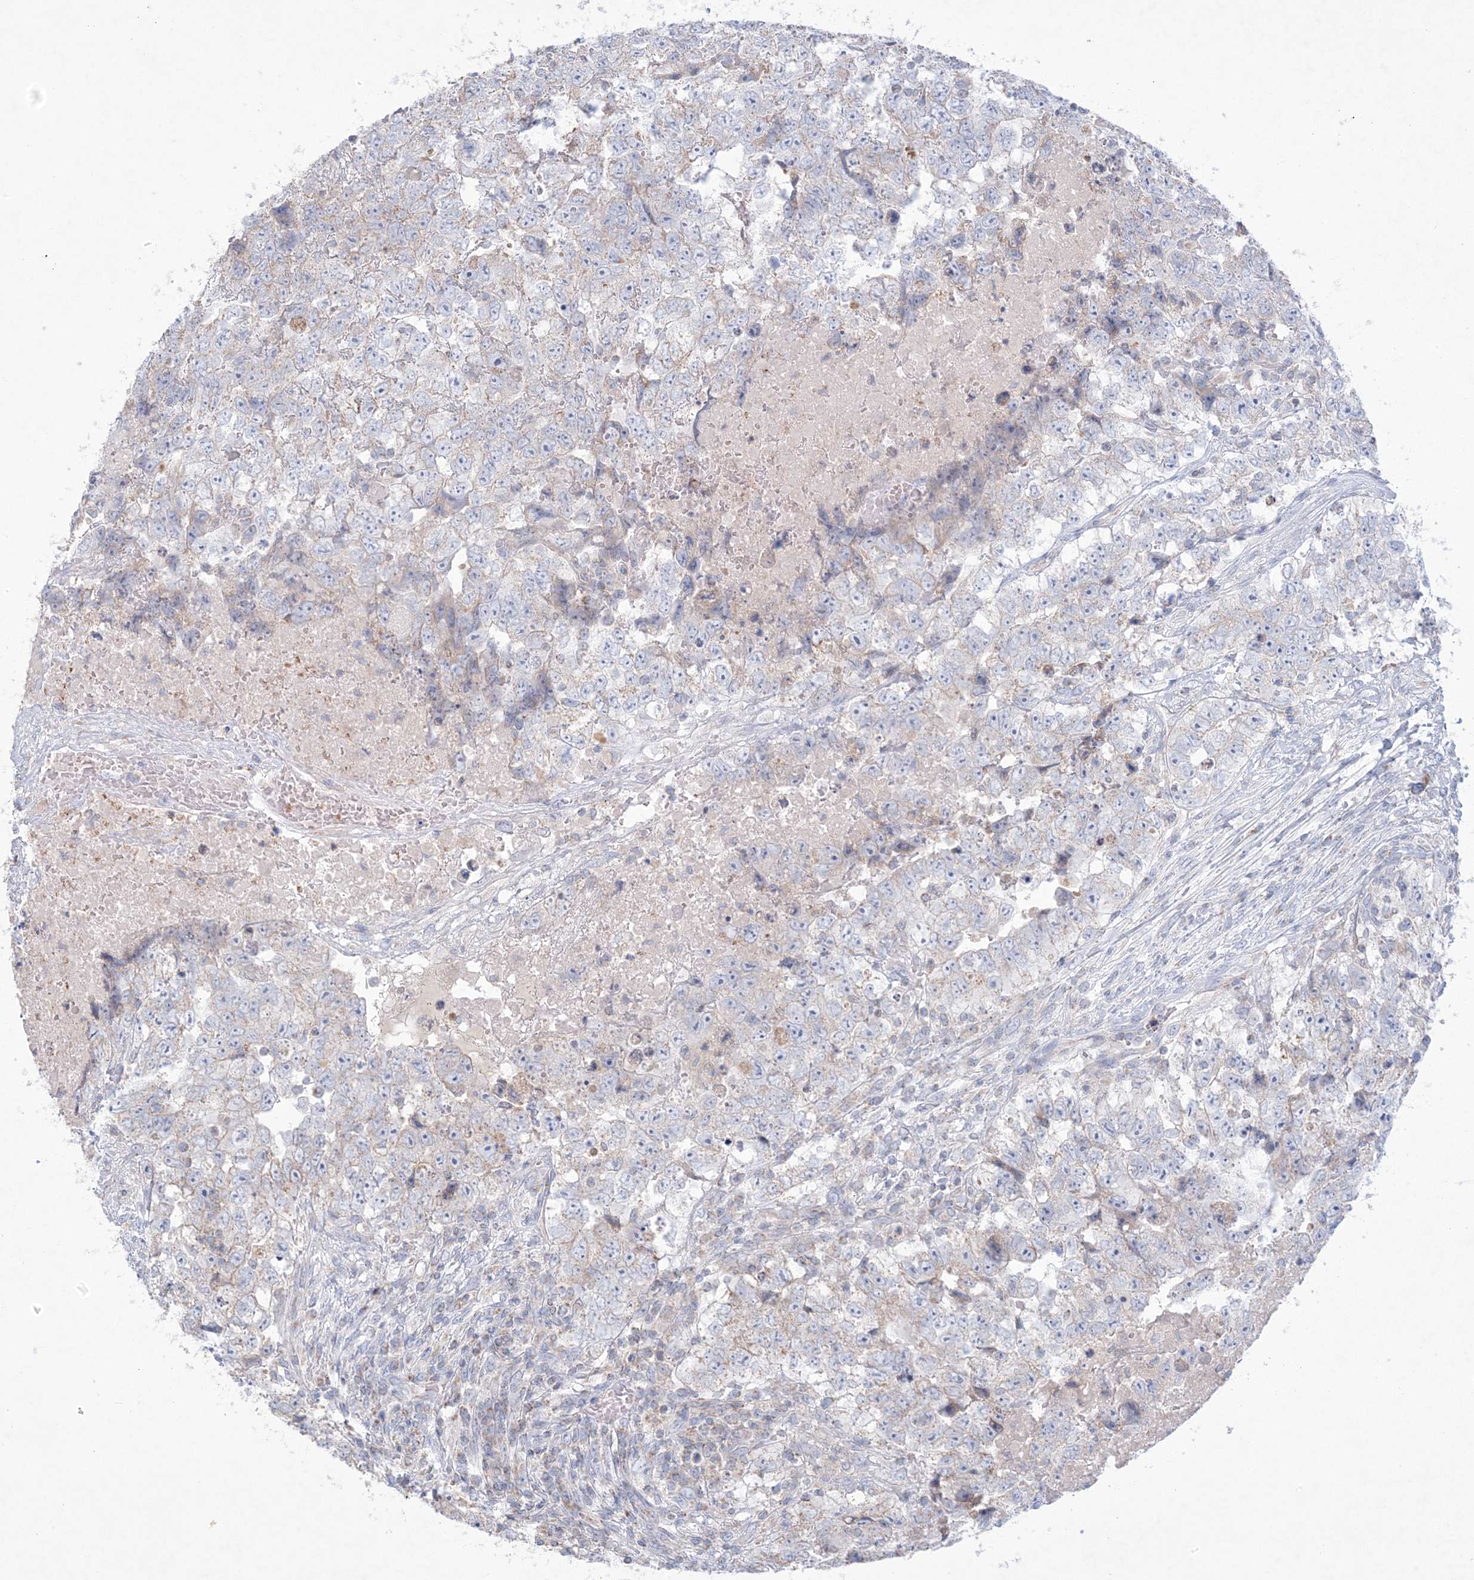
{"staining": {"intensity": "negative", "quantity": "none", "location": "none"}, "tissue": "testis cancer", "cell_type": "Tumor cells", "image_type": "cancer", "snomed": [{"axis": "morphology", "description": "Carcinoma, Embryonal, NOS"}, {"axis": "topography", "description": "Testis"}], "caption": "Tumor cells are negative for brown protein staining in embryonal carcinoma (testis).", "gene": "KCTD6", "patient": {"sex": "male", "age": 37}}